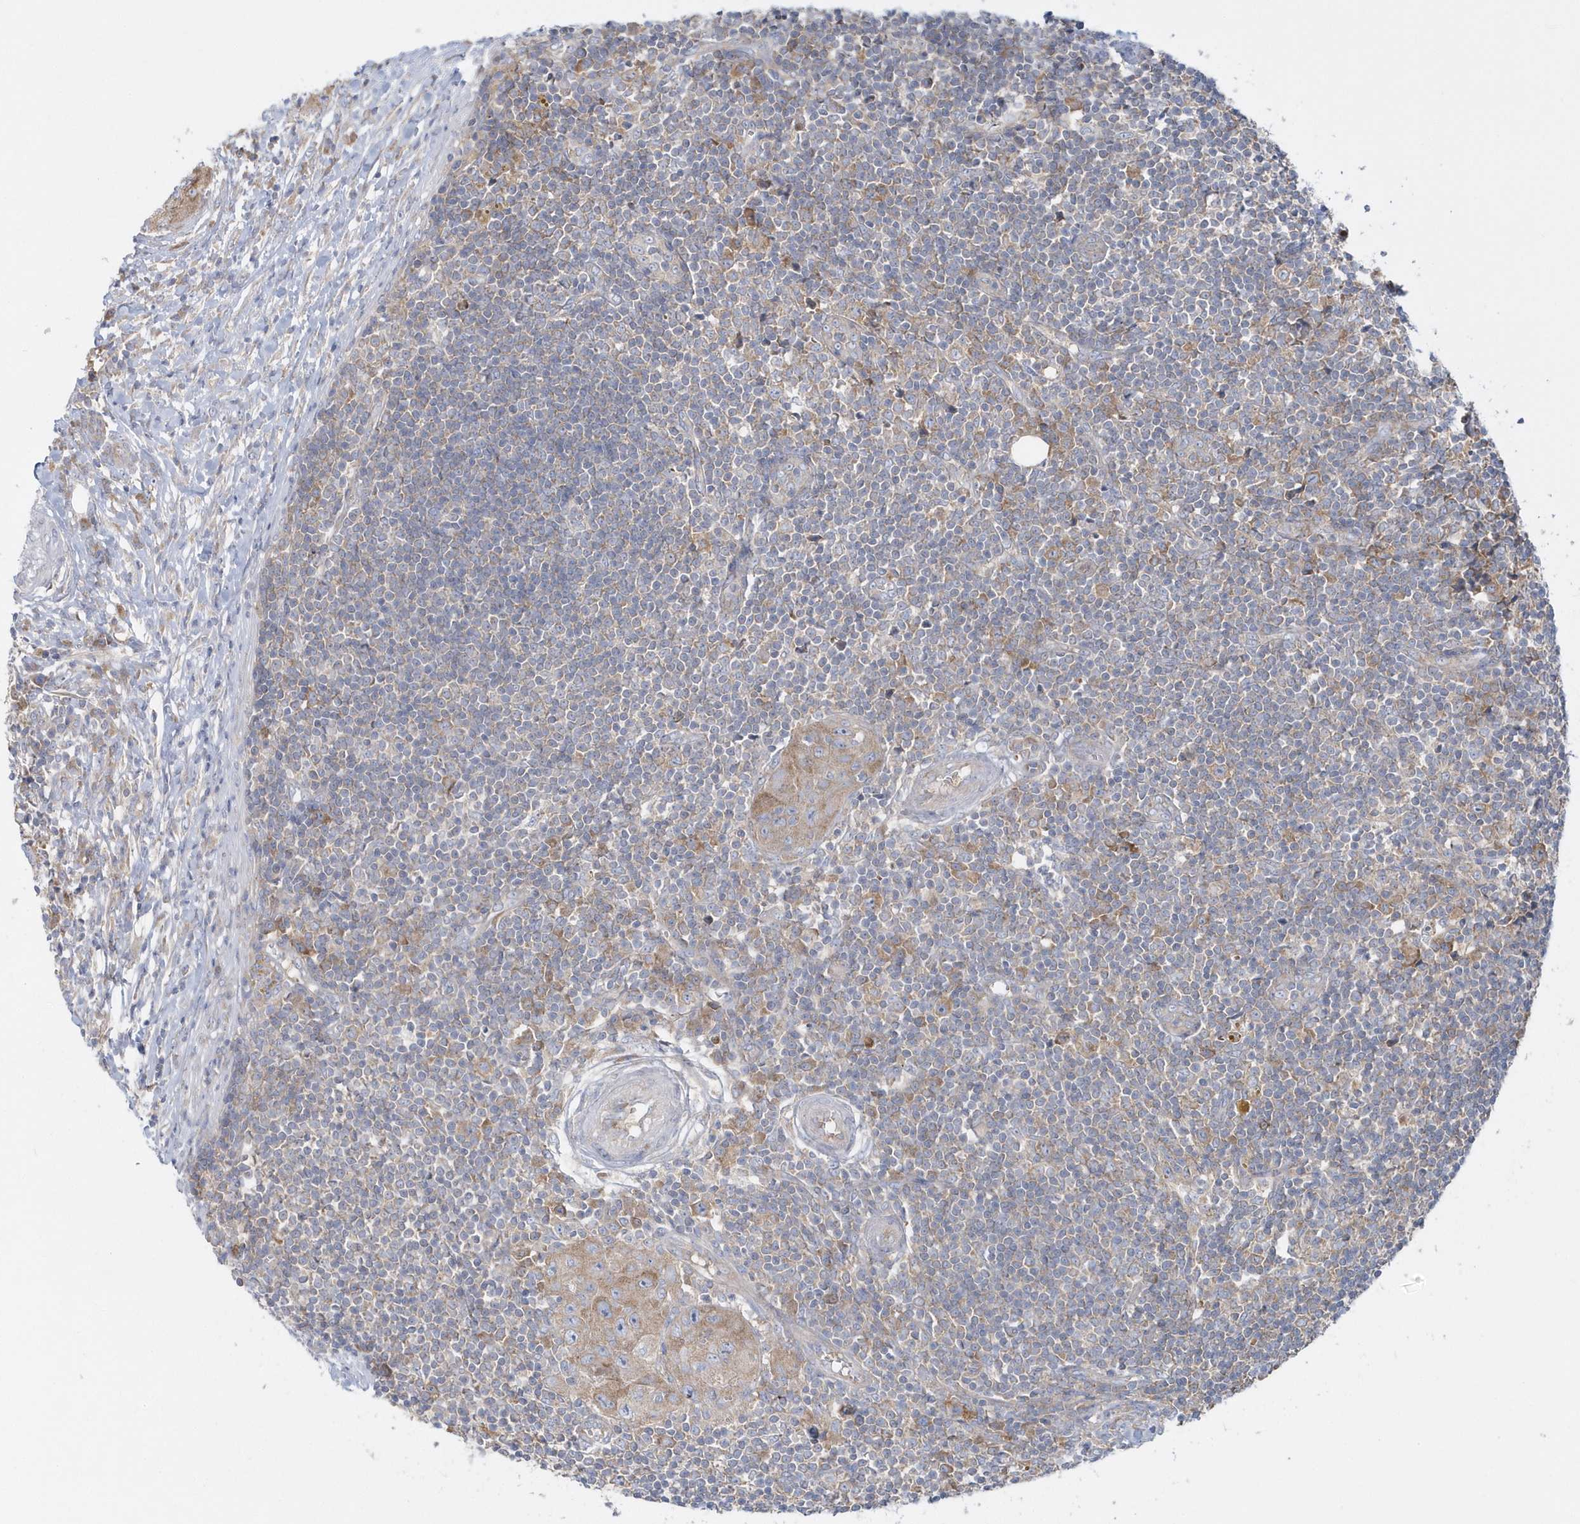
{"staining": {"intensity": "moderate", "quantity": "25%-75%", "location": "cytoplasmic/membranous"}, "tissue": "lymph node", "cell_type": "Germinal center cells", "image_type": "normal", "snomed": [{"axis": "morphology", "description": "Normal tissue, NOS"}, {"axis": "morphology", "description": "Squamous cell carcinoma, metastatic, NOS"}, {"axis": "topography", "description": "Lymph node"}], "caption": "This histopathology image displays IHC staining of benign lymph node, with medium moderate cytoplasmic/membranous positivity in about 25%-75% of germinal center cells.", "gene": "EIF3C", "patient": {"sex": "male", "age": 73}}